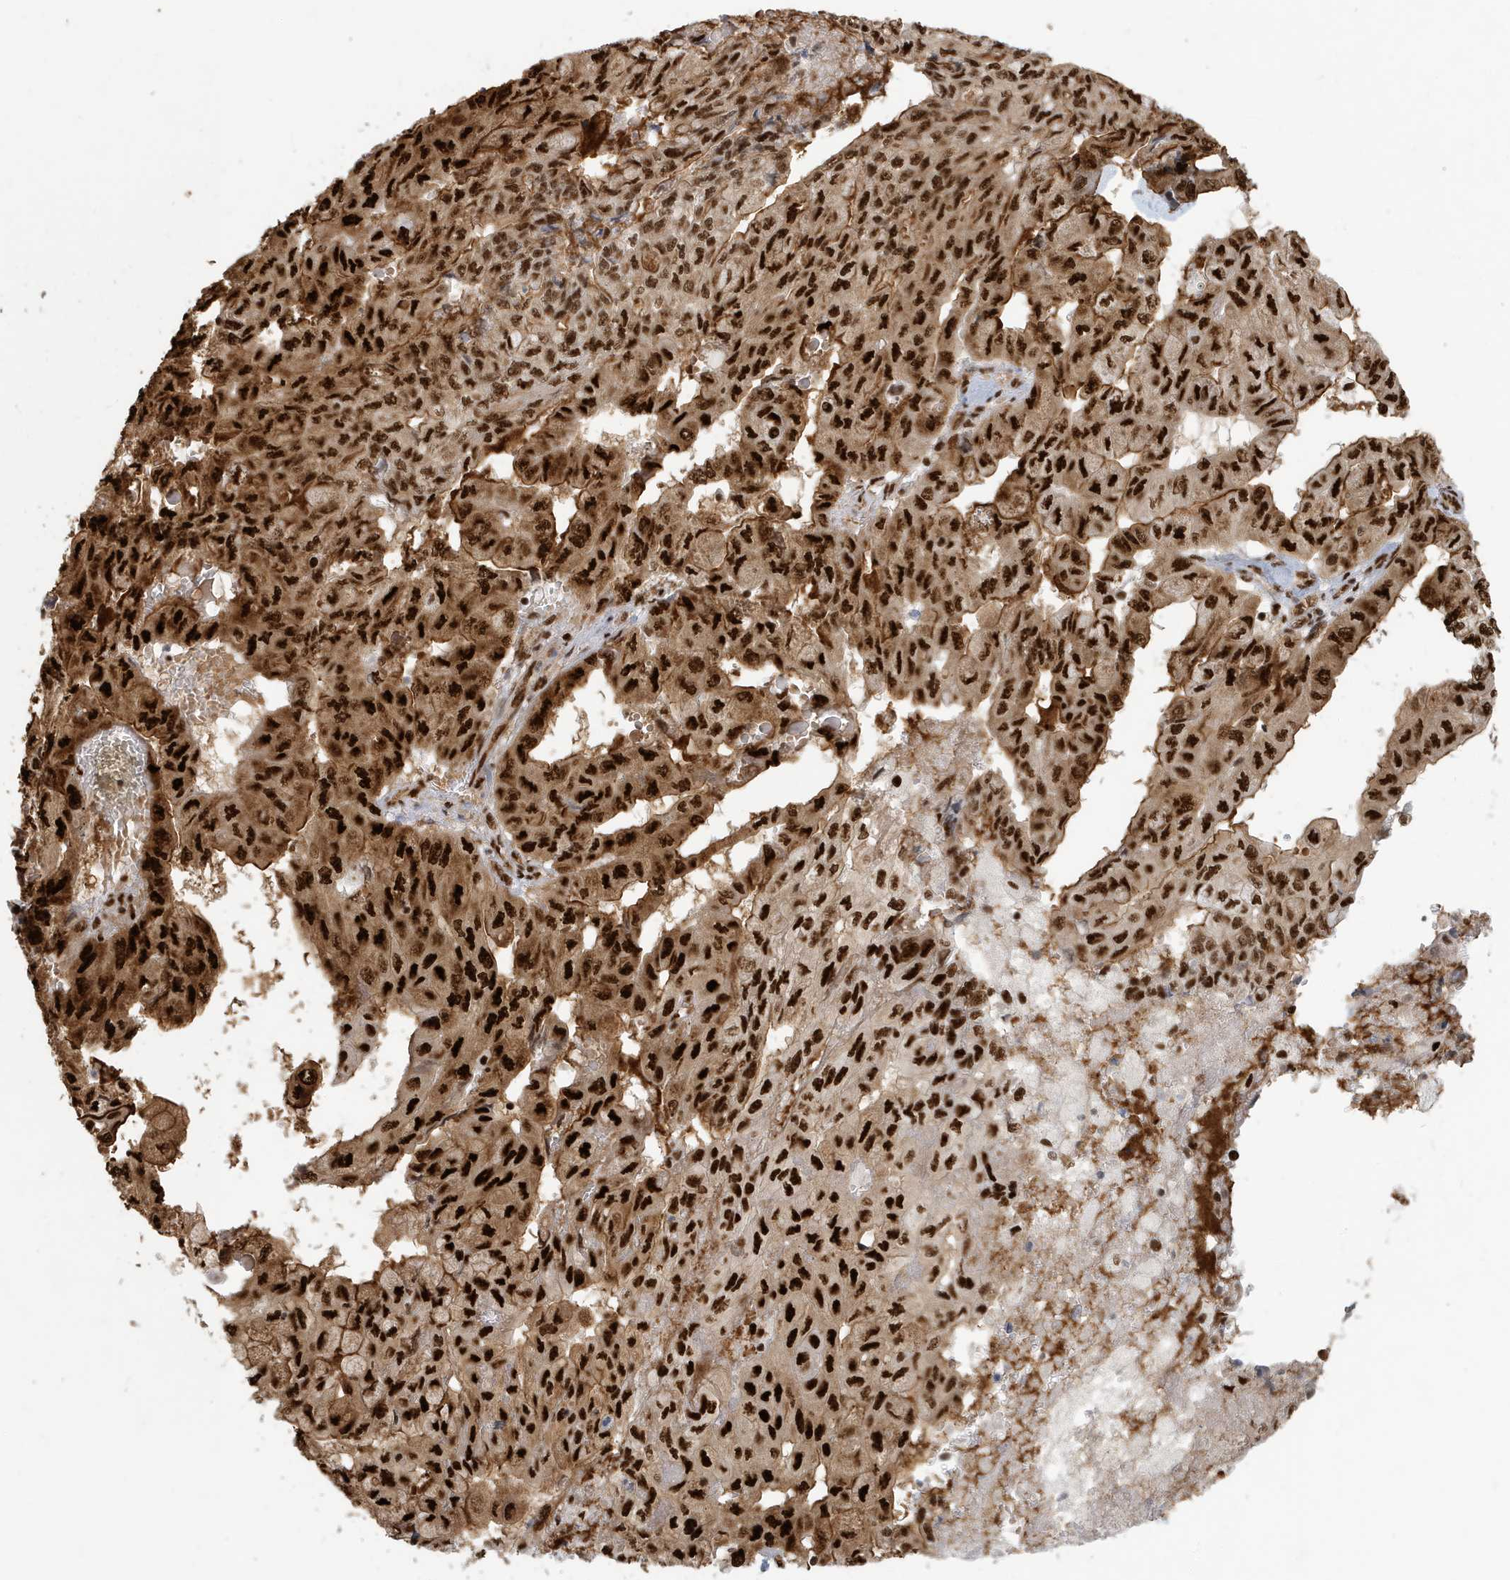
{"staining": {"intensity": "strong", "quantity": ">75%", "location": "cytoplasmic/membranous,nuclear"}, "tissue": "pancreatic cancer", "cell_type": "Tumor cells", "image_type": "cancer", "snomed": [{"axis": "morphology", "description": "Adenocarcinoma, NOS"}, {"axis": "topography", "description": "Pancreas"}], "caption": "This image displays immunohistochemistry (IHC) staining of human pancreatic cancer (adenocarcinoma), with high strong cytoplasmic/membranous and nuclear positivity in about >75% of tumor cells.", "gene": "CKS2", "patient": {"sex": "male", "age": 51}}